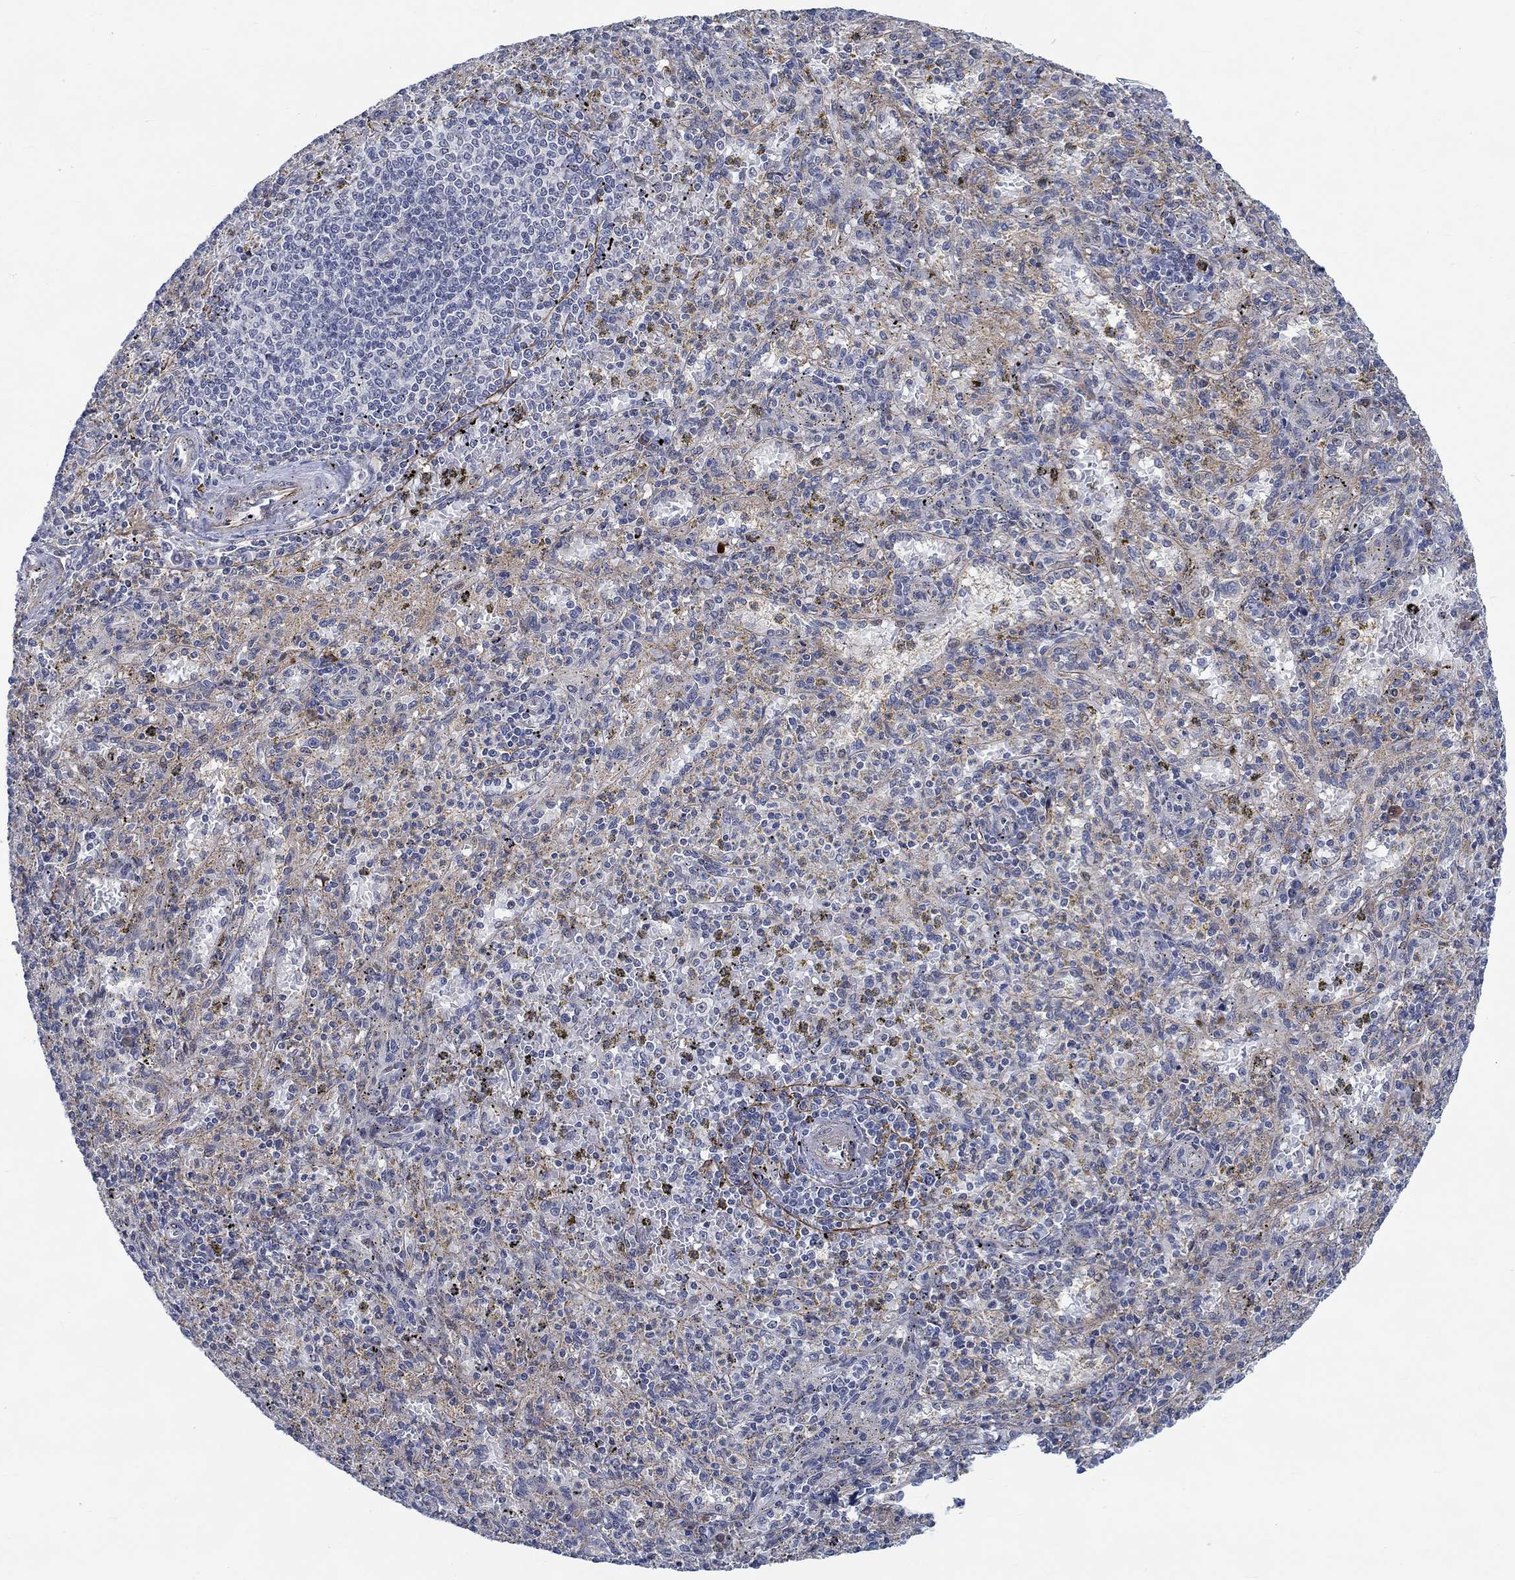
{"staining": {"intensity": "negative", "quantity": "none", "location": "none"}, "tissue": "spleen", "cell_type": "Cells in red pulp", "image_type": "normal", "snomed": [{"axis": "morphology", "description": "Normal tissue, NOS"}, {"axis": "topography", "description": "Spleen"}], "caption": "Immunohistochemistry (IHC) of normal spleen shows no positivity in cells in red pulp.", "gene": "KCNH8", "patient": {"sex": "male", "age": 60}}